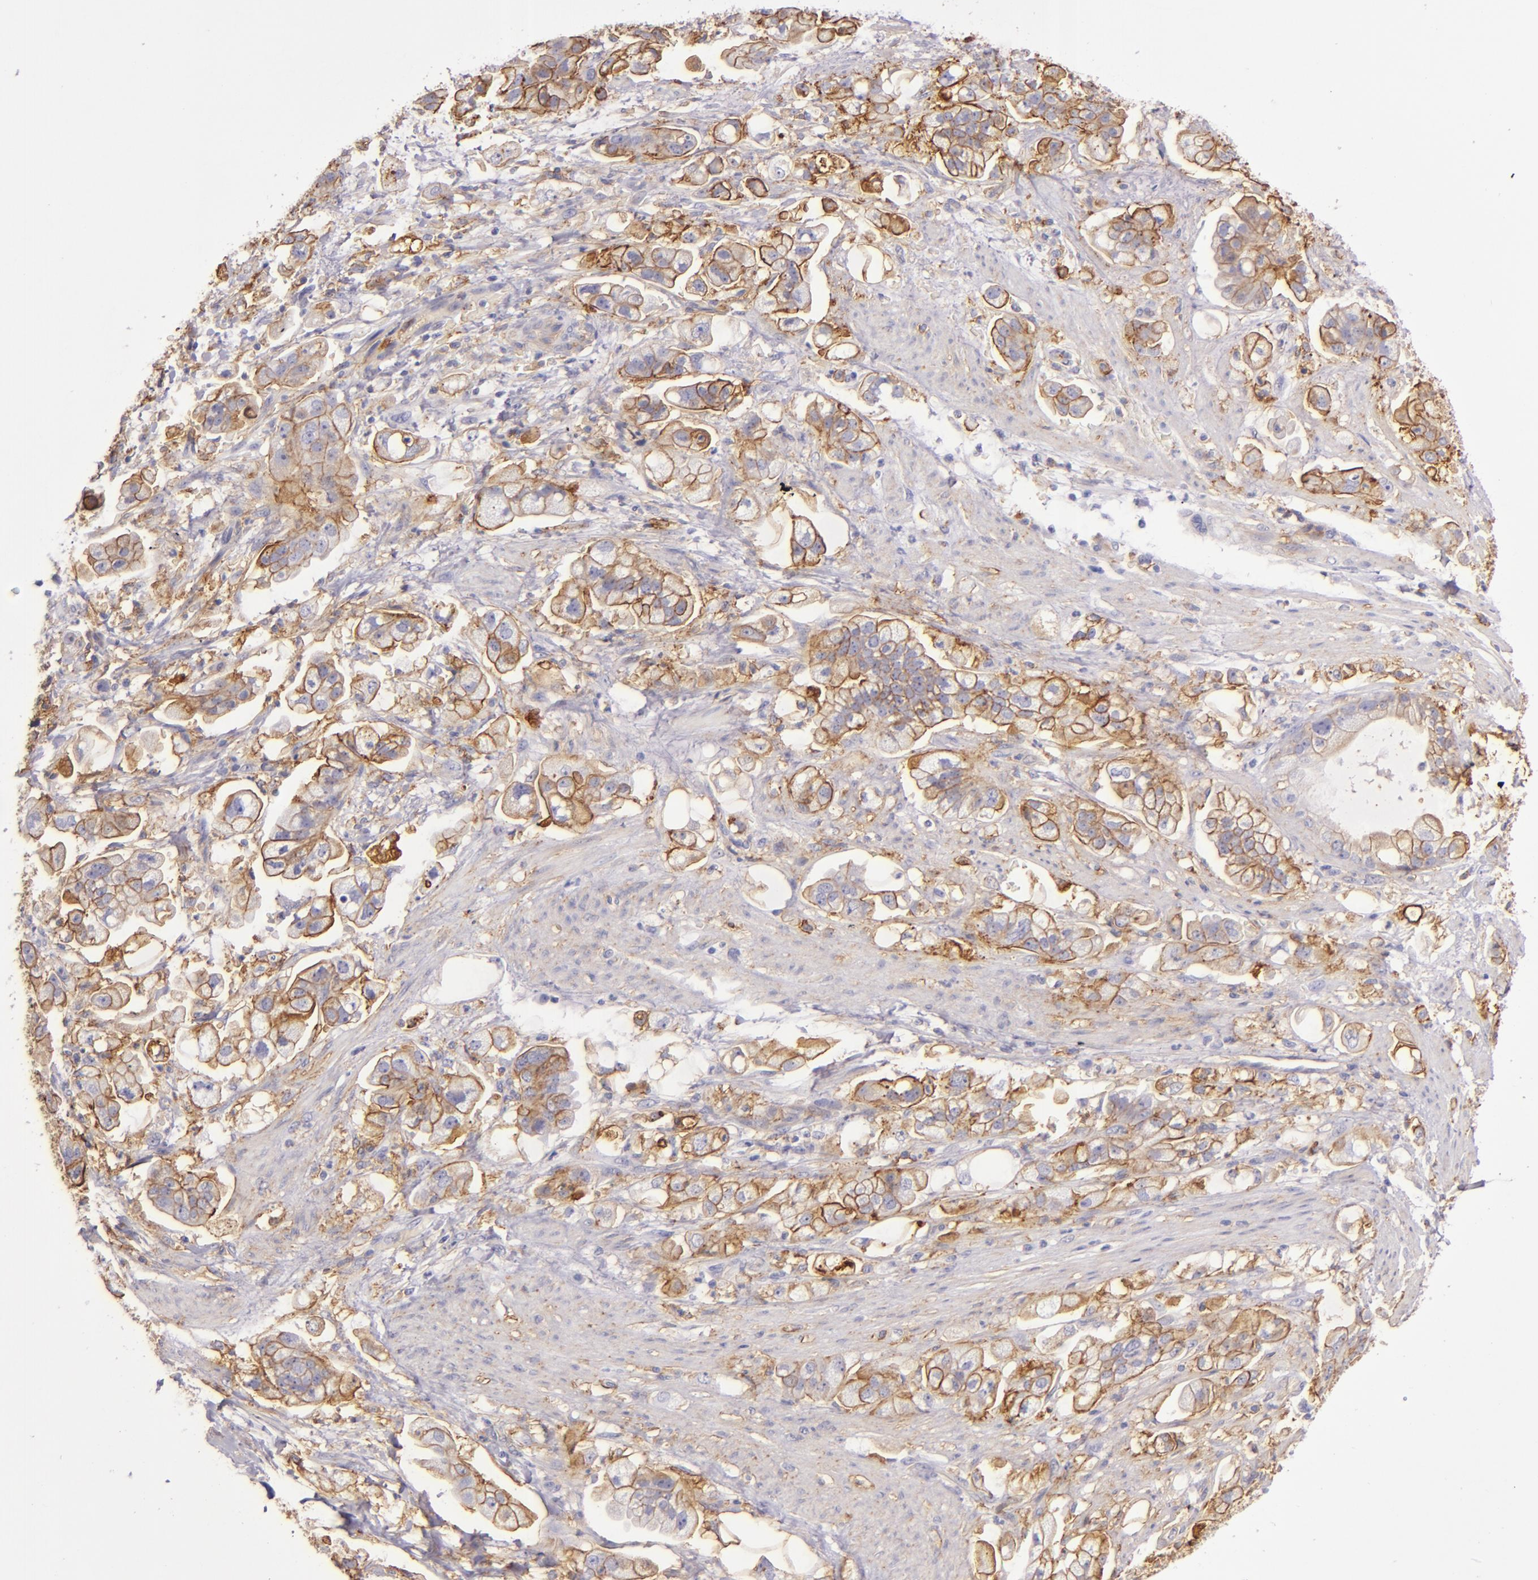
{"staining": {"intensity": "moderate", "quantity": ">75%", "location": "cytoplasmic/membranous"}, "tissue": "stomach cancer", "cell_type": "Tumor cells", "image_type": "cancer", "snomed": [{"axis": "morphology", "description": "Adenocarcinoma, NOS"}, {"axis": "topography", "description": "Stomach"}], "caption": "Protein expression by immunohistochemistry (IHC) demonstrates moderate cytoplasmic/membranous expression in approximately >75% of tumor cells in adenocarcinoma (stomach).", "gene": "CD9", "patient": {"sex": "male", "age": 62}}